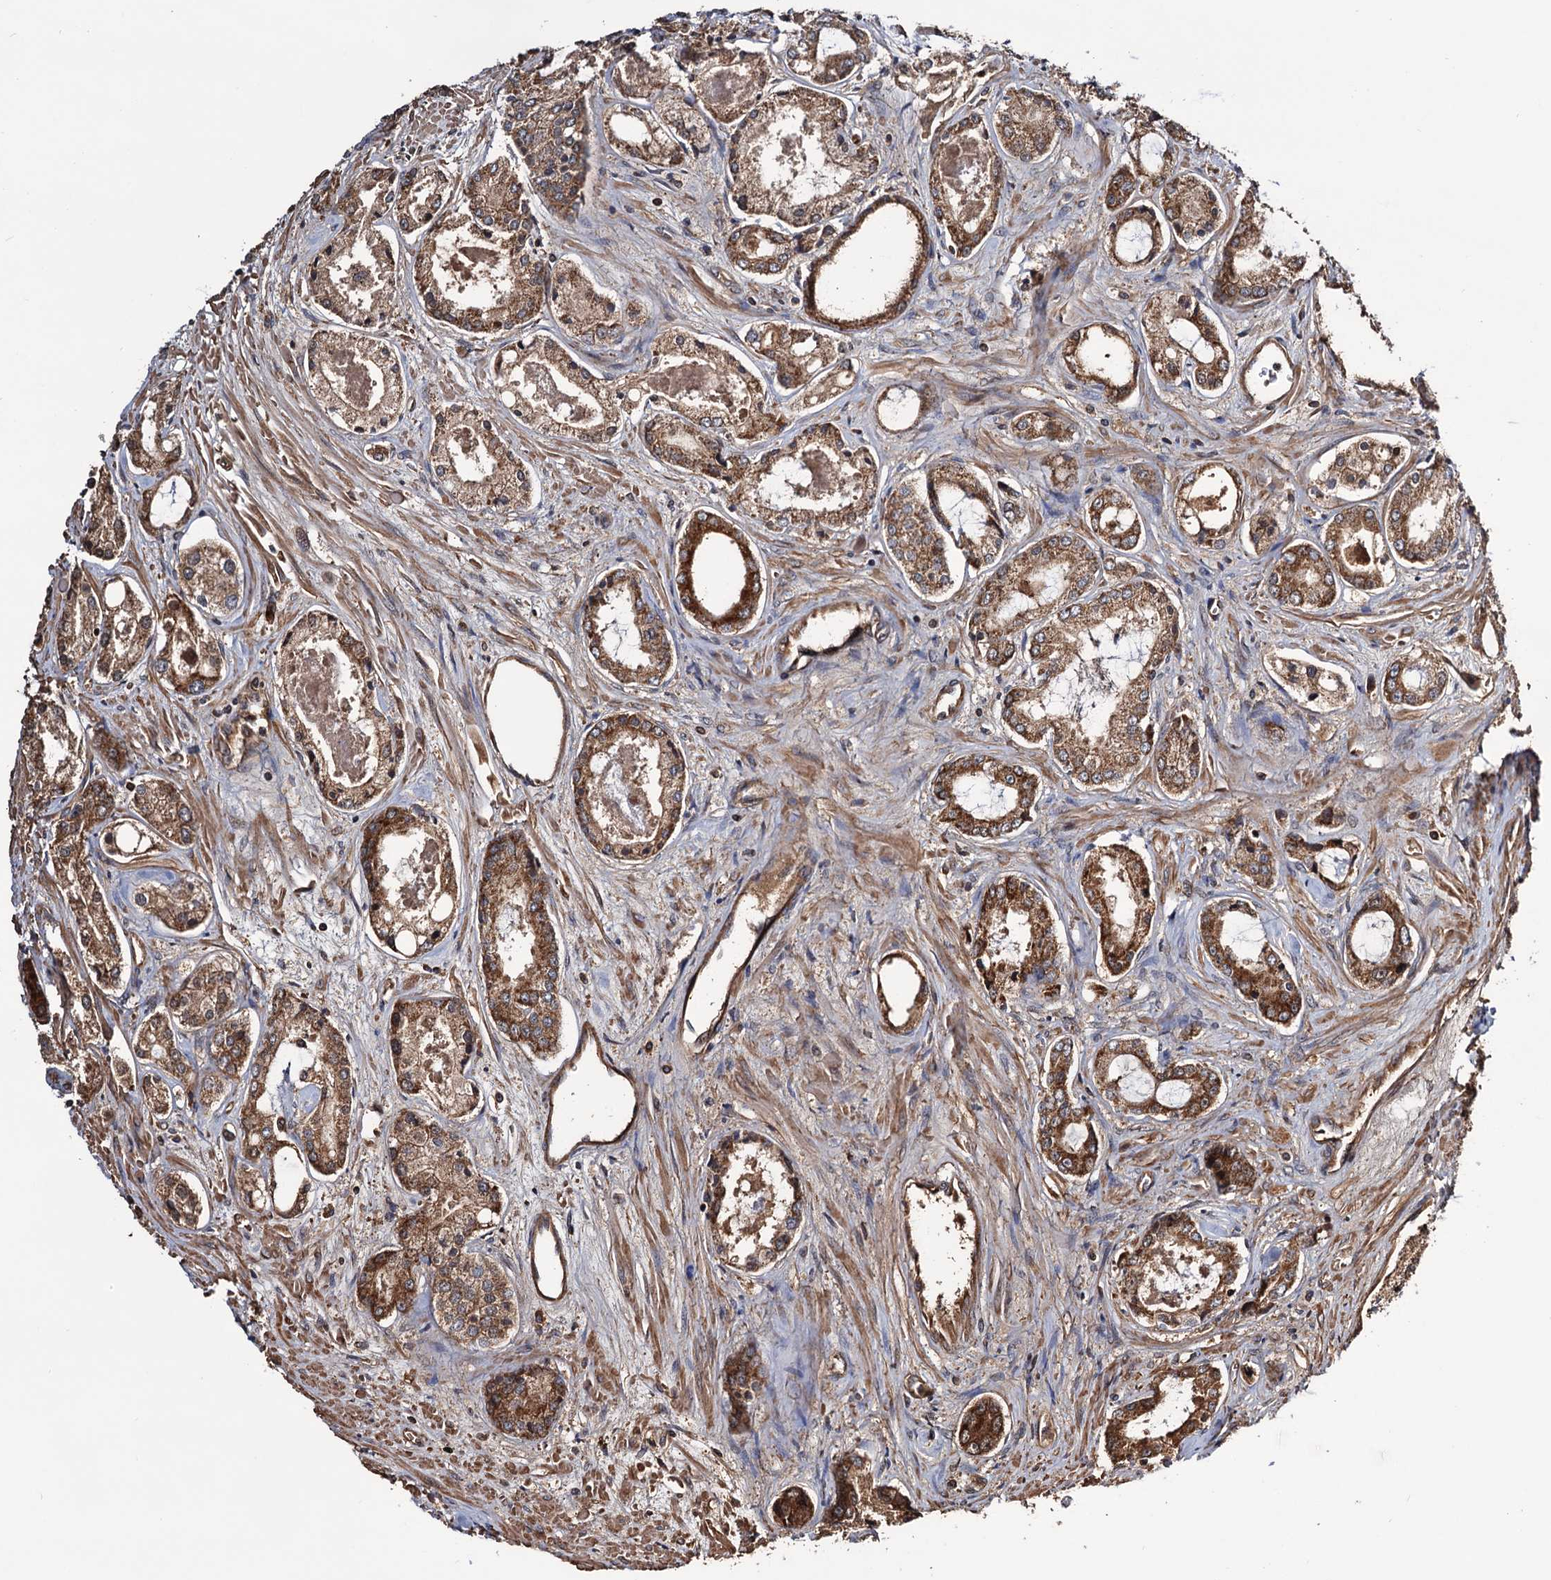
{"staining": {"intensity": "moderate", "quantity": ">75%", "location": "cytoplasmic/membranous"}, "tissue": "prostate cancer", "cell_type": "Tumor cells", "image_type": "cancer", "snomed": [{"axis": "morphology", "description": "Adenocarcinoma, Low grade"}, {"axis": "topography", "description": "Prostate"}], "caption": "Human prostate cancer (adenocarcinoma (low-grade)) stained for a protein (brown) reveals moderate cytoplasmic/membranous positive staining in approximately >75% of tumor cells.", "gene": "MRPL42", "patient": {"sex": "male", "age": 68}}